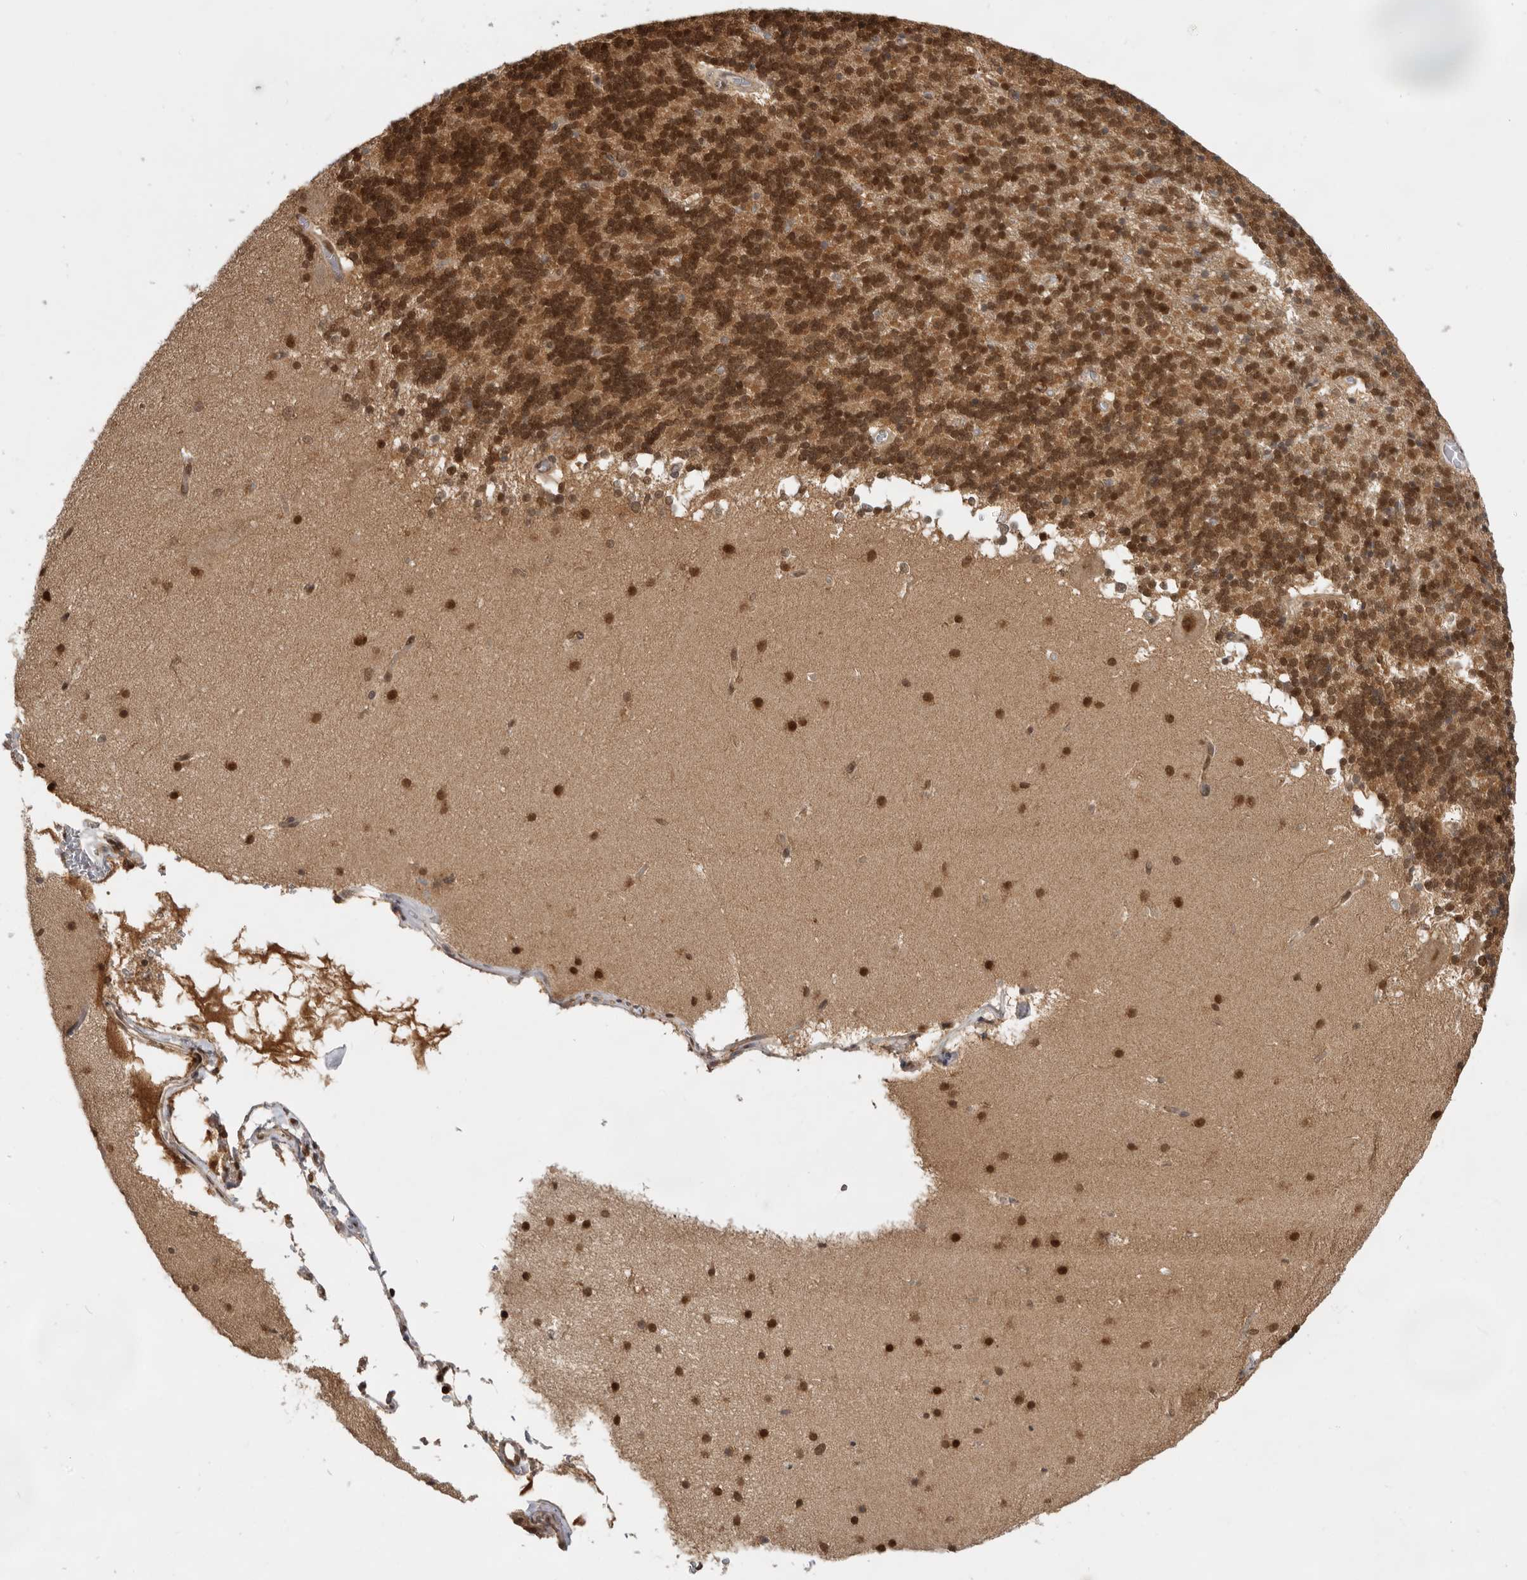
{"staining": {"intensity": "strong", "quantity": ">75%", "location": "cytoplasmic/membranous,nuclear"}, "tissue": "cerebellum", "cell_type": "Cells in granular layer", "image_type": "normal", "snomed": [{"axis": "morphology", "description": "Normal tissue, NOS"}, {"axis": "topography", "description": "Cerebellum"}], "caption": "The immunohistochemical stain shows strong cytoplasmic/membranous,nuclear expression in cells in granular layer of unremarkable cerebellum.", "gene": "ADPRS", "patient": {"sex": "female", "age": 19}}